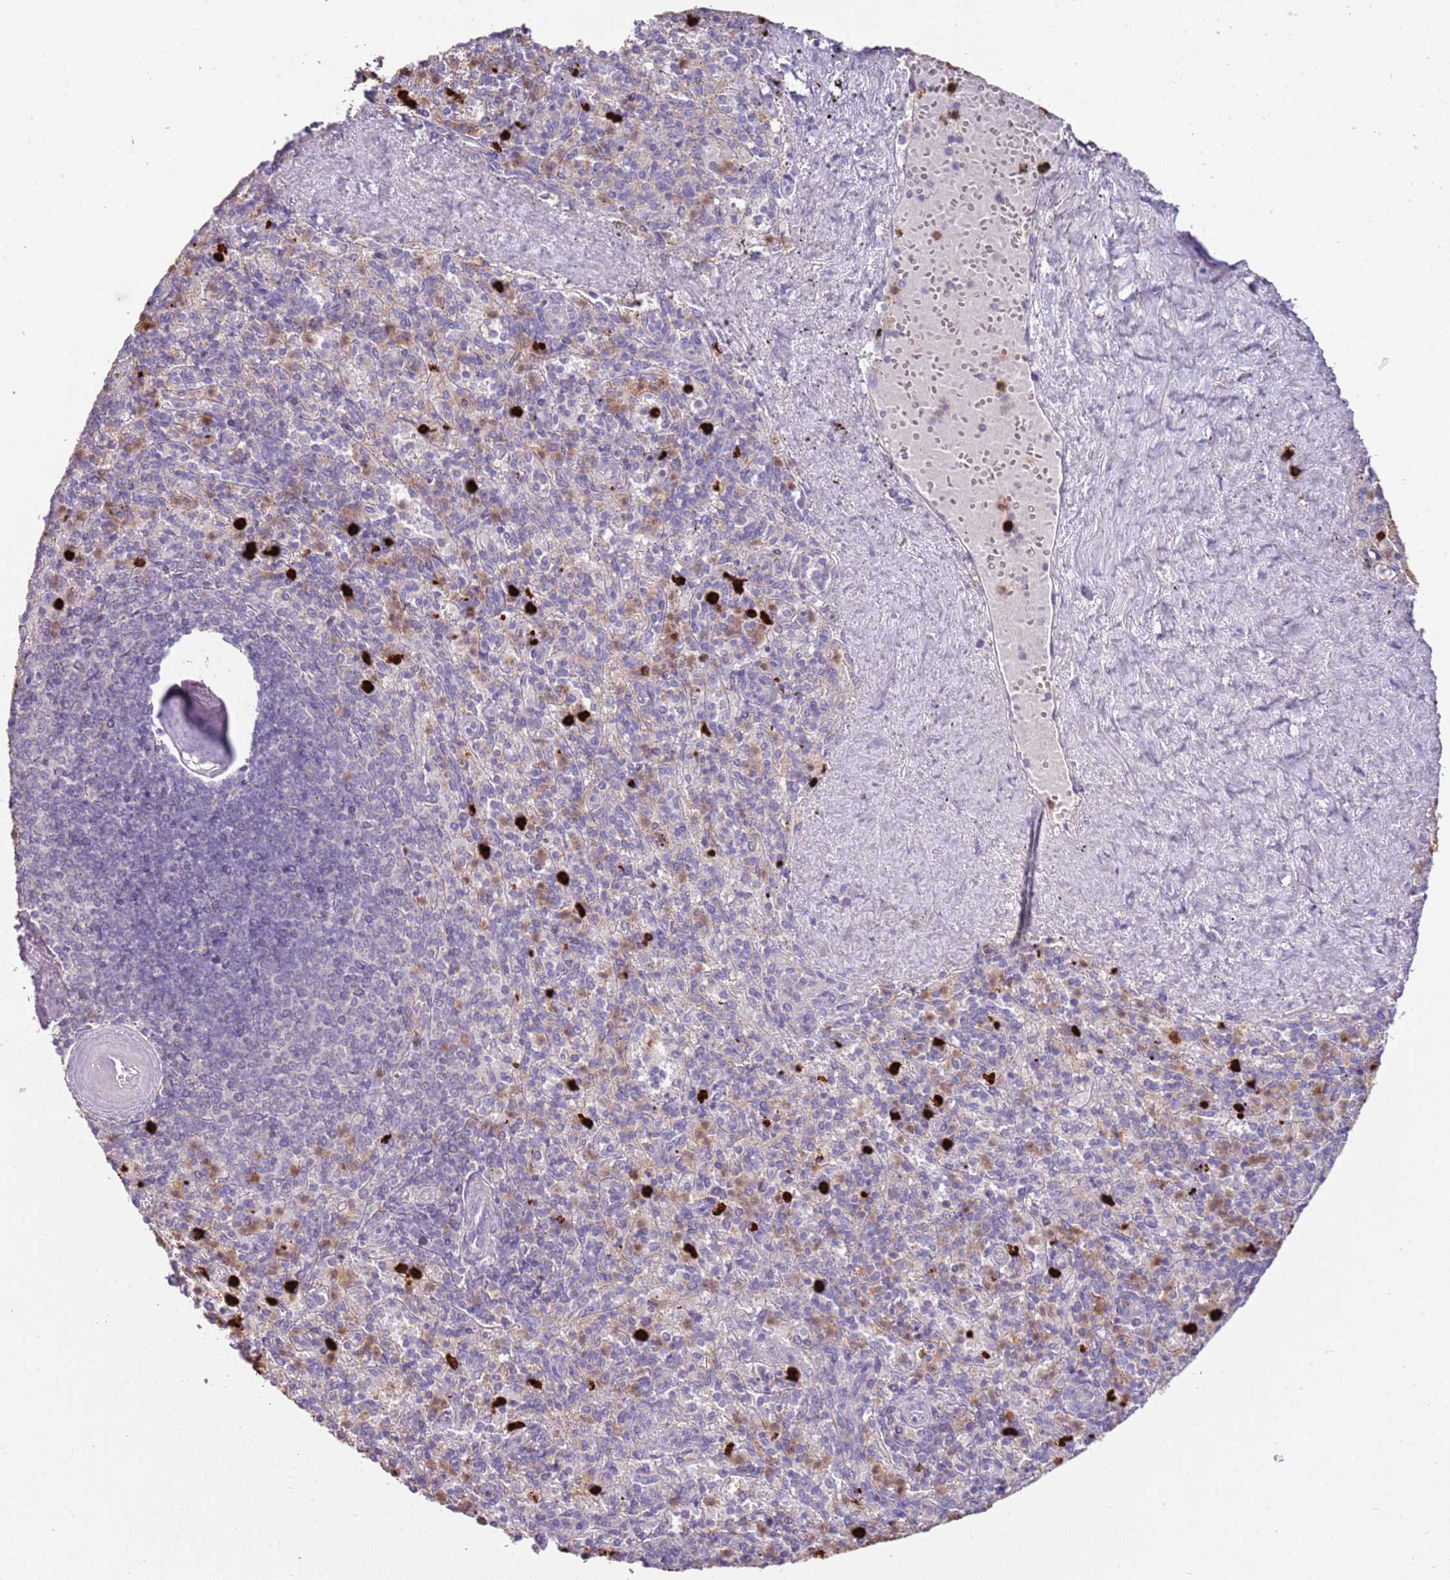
{"staining": {"intensity": "strong", "quantity": "<25%", "location": "cytoplasmic/membranous"}, "tissue": "spleen", "cell_type": "Cells in red pulp", "image_type": "normal", "snomed": [{"axis": "morphology", "description": "Normal tissue, NOS"}, {"axis": "topography", "description": "Spleen"}], "caption": "IHC (DAB (3,3'-diaminobenzidine)) staining of unremarkable spleen reveals strong cytoplasmic/membranous protein positivity in about <25% of cells in red pulp.", "gene": "IL2RG", "patient": {"sex": "male", "age": 82}}